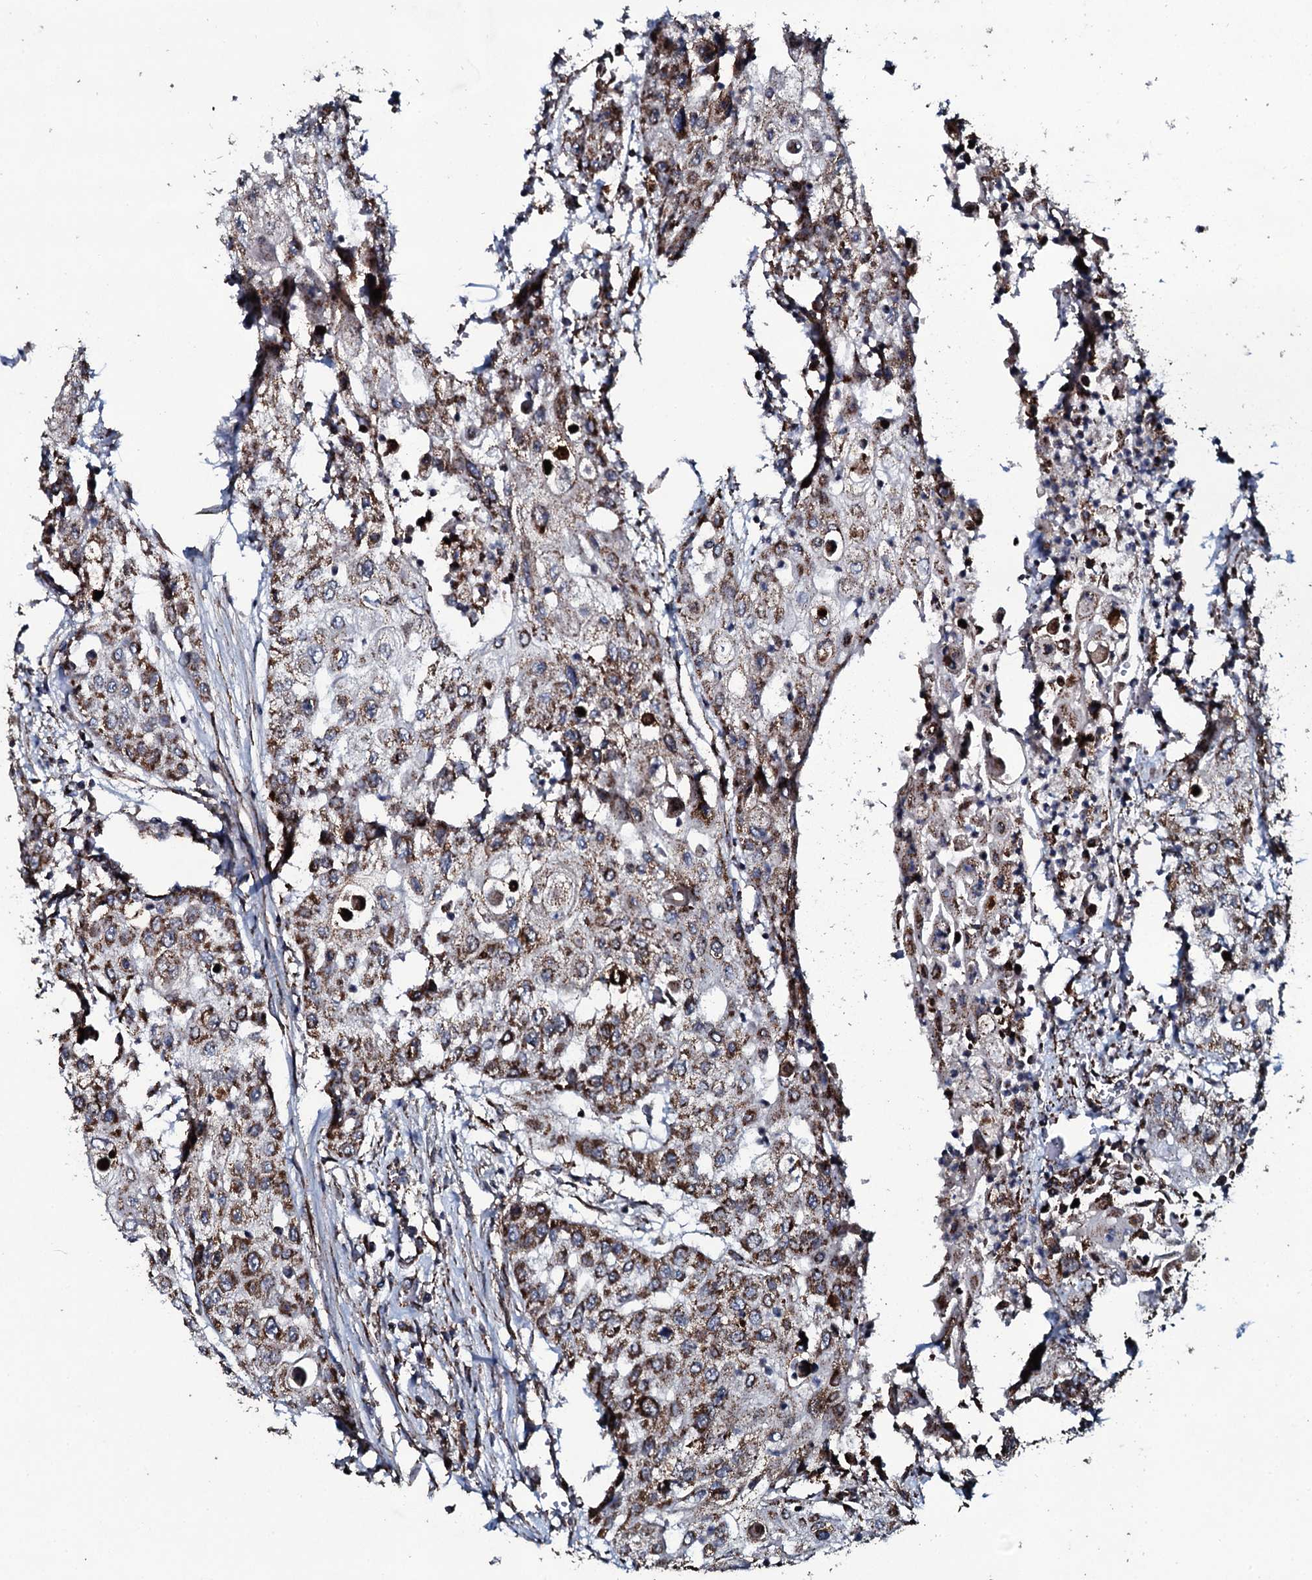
{"staining": {"intensity": "moderate", "quantity": ">75%", "location": "cytoplasmic/membranous"}, "tissue": "urothelial cancer", "cell_type": "Tumor cells", "image_type": "cancer", "snomed": [{"axis": "morphology", "description": "Urothelial carcinoma, High grade"}, {"axis": "topography", "description": "Urinary bladder"}], "caption": "A brown stain shows moderate cytoplasmic/membranous positivity of a protein in human high-grade urothelial carcinoma tumor cells.", "gene": "DYNC2I2", "patient": {"sex": "female", "age": 79}}